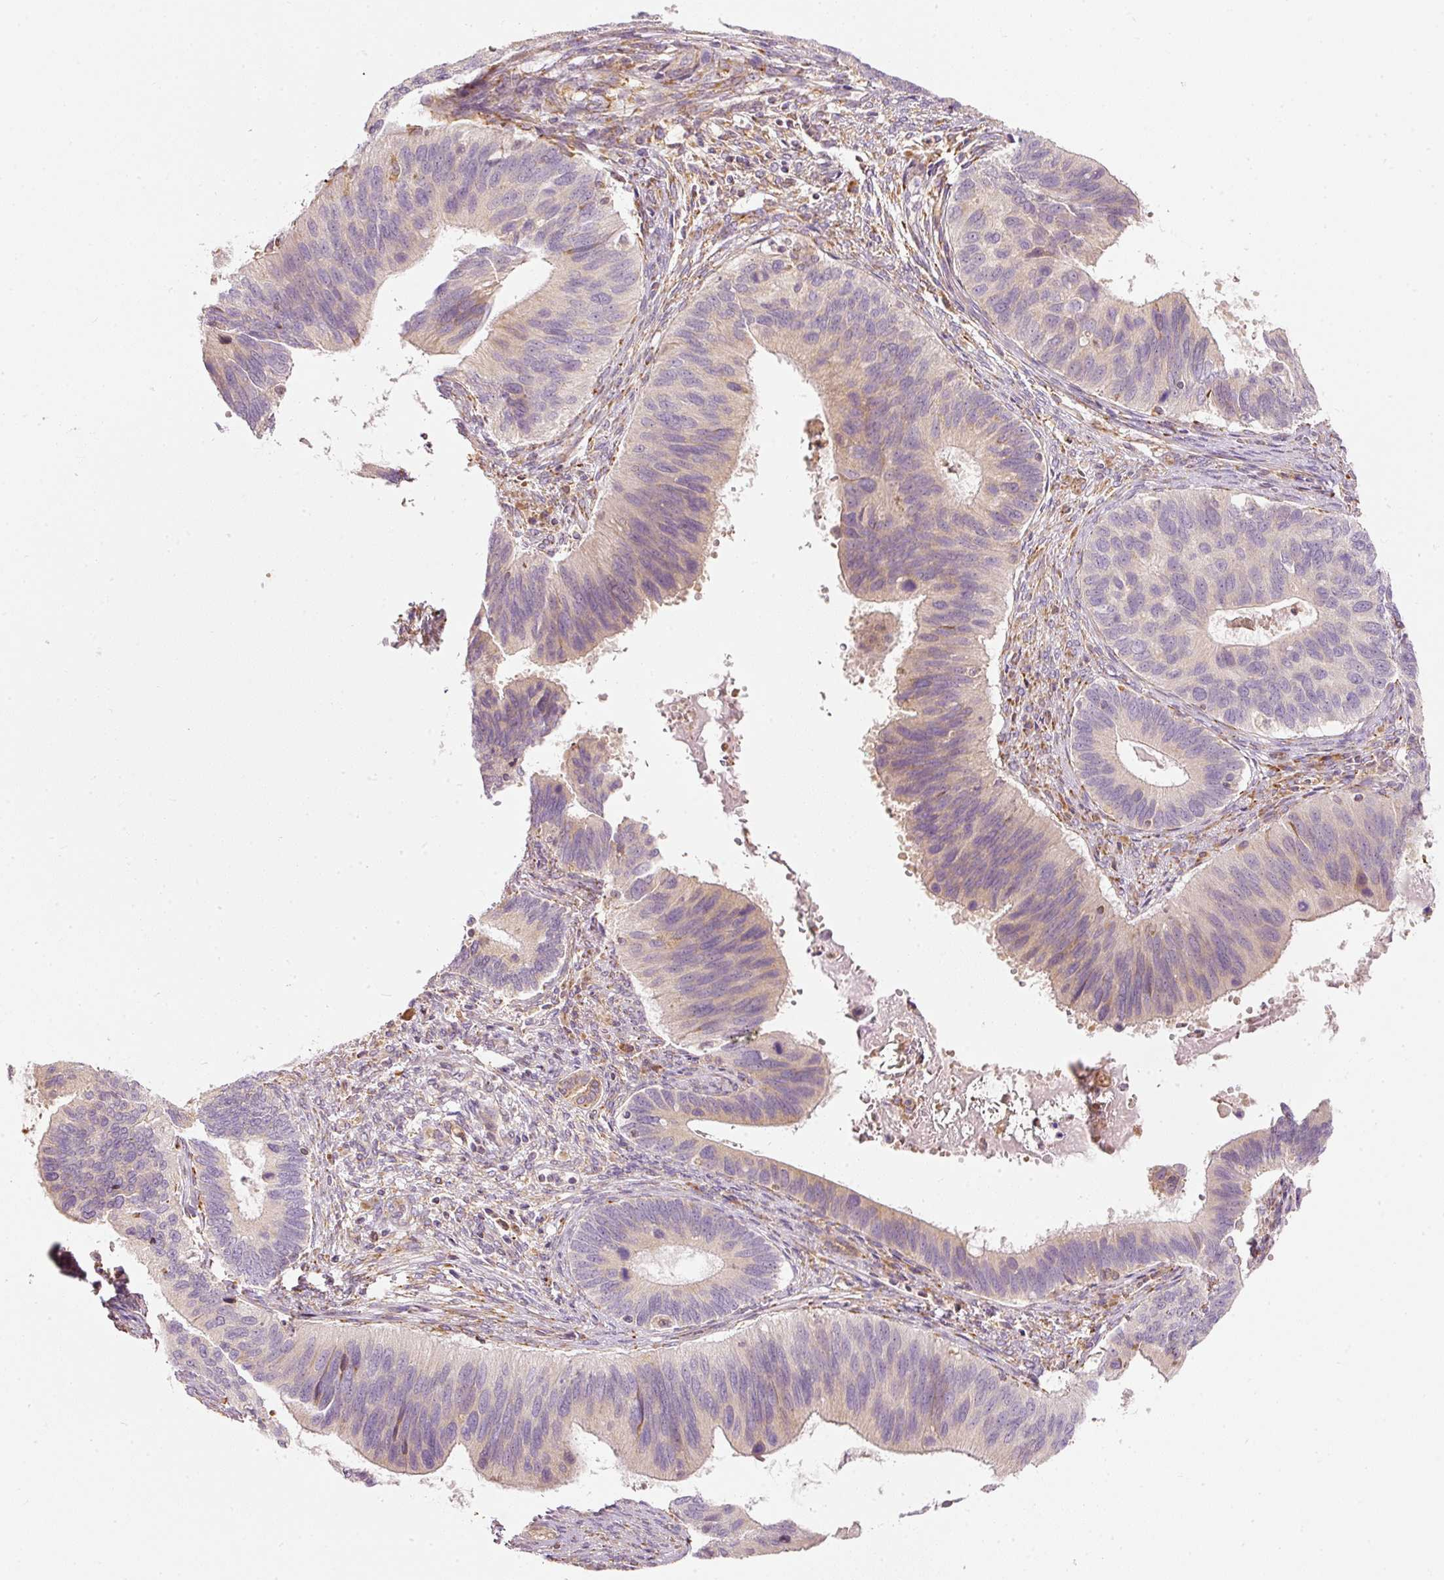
{"staining": {"intensity": "weak", "quantity": "<25%", "location": "cytoplasmic/membranous"}, "tissue": "cervical cancer", "cell_type": "Tumor cells", "image_type": "cancer", "snomed": [{"axis": "morphology", "description": "Adenocarcinoma, NOS"}, {"axis": "topography", "description": "Cervix"}], "caption": "Immunohistochemical staining of cervical cancer (adenocarcinoma) reveals no significant positivity in tumor cells.", "gene": "SNAPC5", "patient": {"sex": "female", "age": 42}}